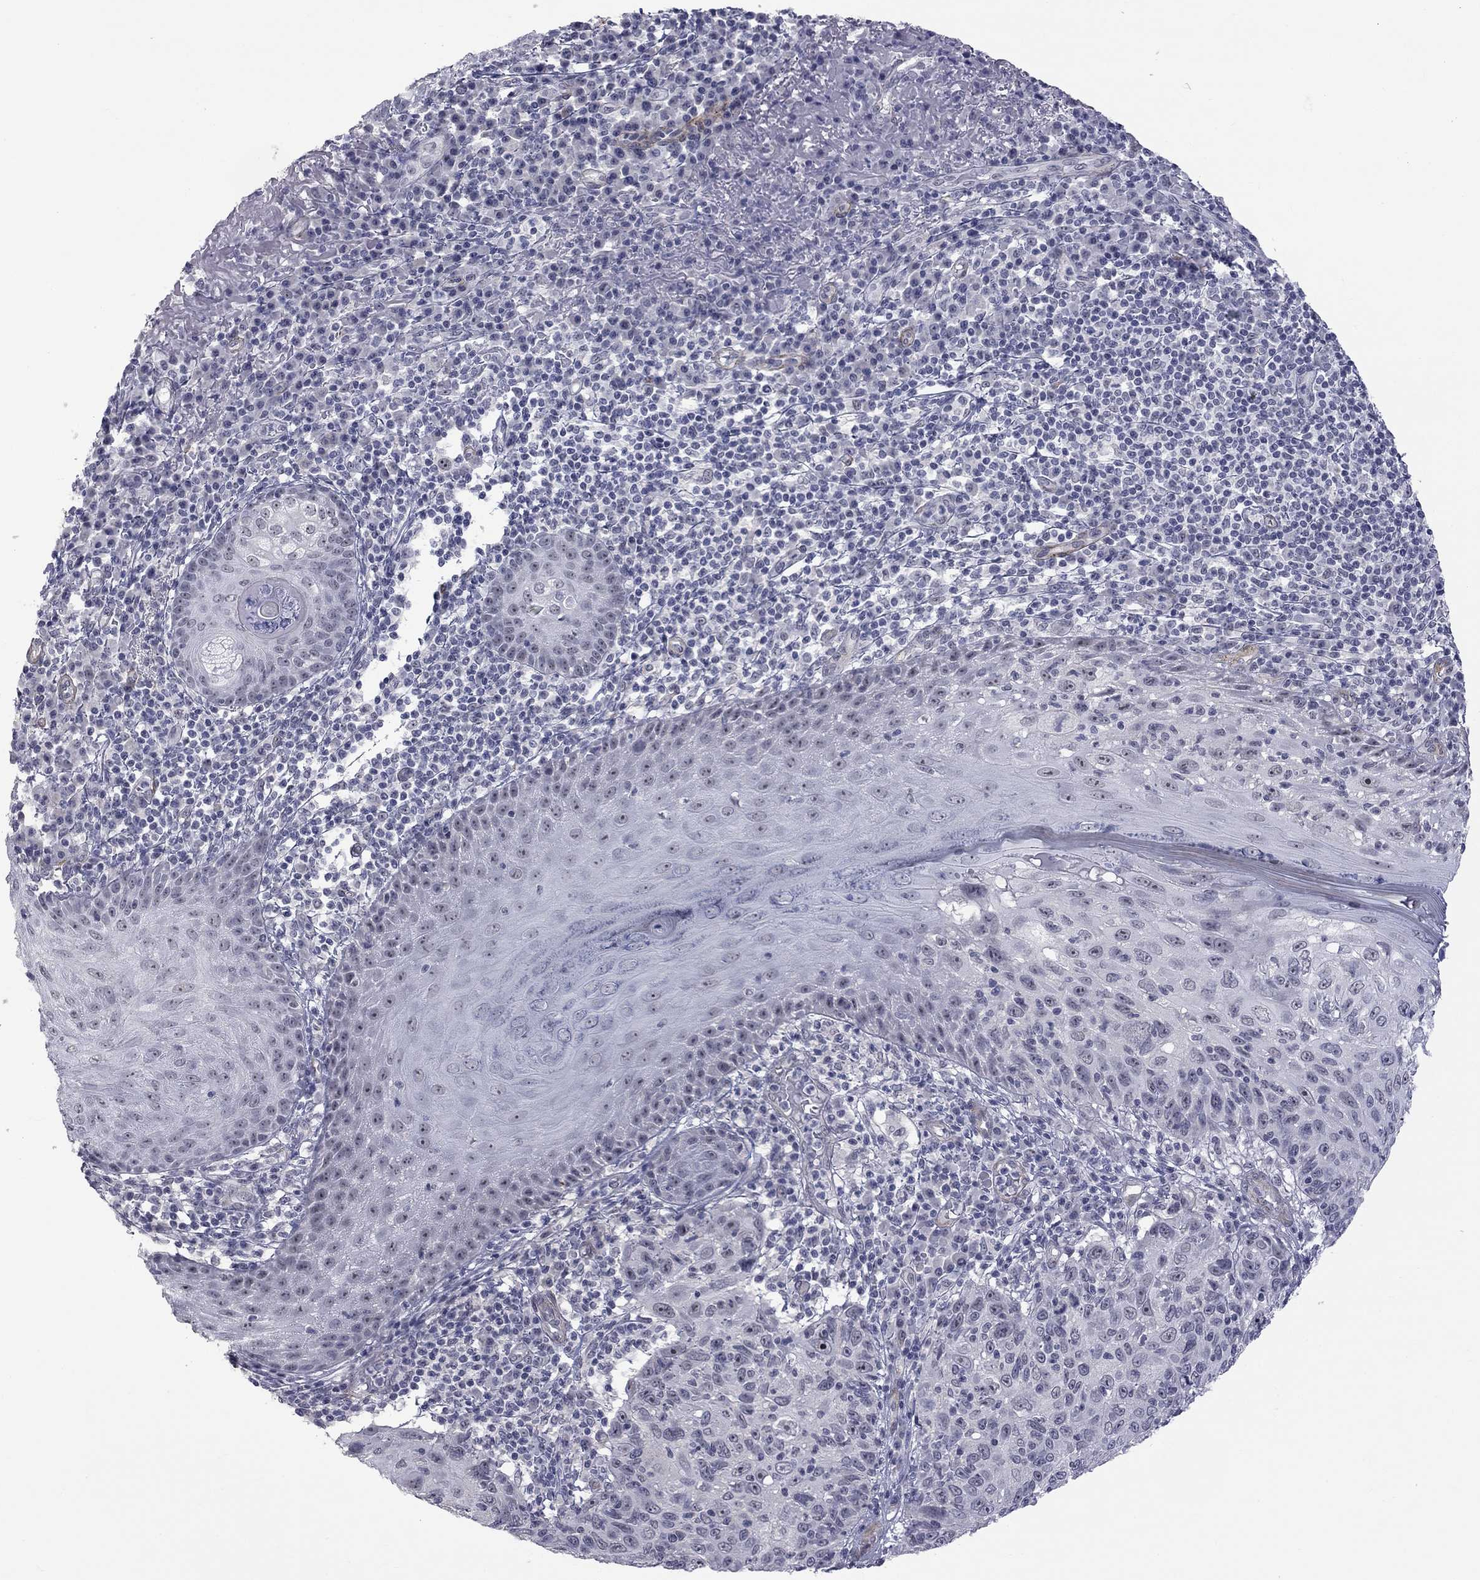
{"staining": {"intensity": "weak", "quantity": "<25%", "location": "nuclear"}, "tissue": "skin cancer", "cell_type": "Tumor cells", "image_type": "cancer", "snomed": [{"axis": "morphology", "description": "Squamous cell carcinoma, NOS"}, {"axis": "topography", "description": "Skin"}], "caption": "Tumor cells show no significant protein positivity in skin squamous cell carcinoma. (IHC, brightfield microscopy, high magnification).", "gene": "GSG1L", "patient": {"sex": "male", "age": 92}}